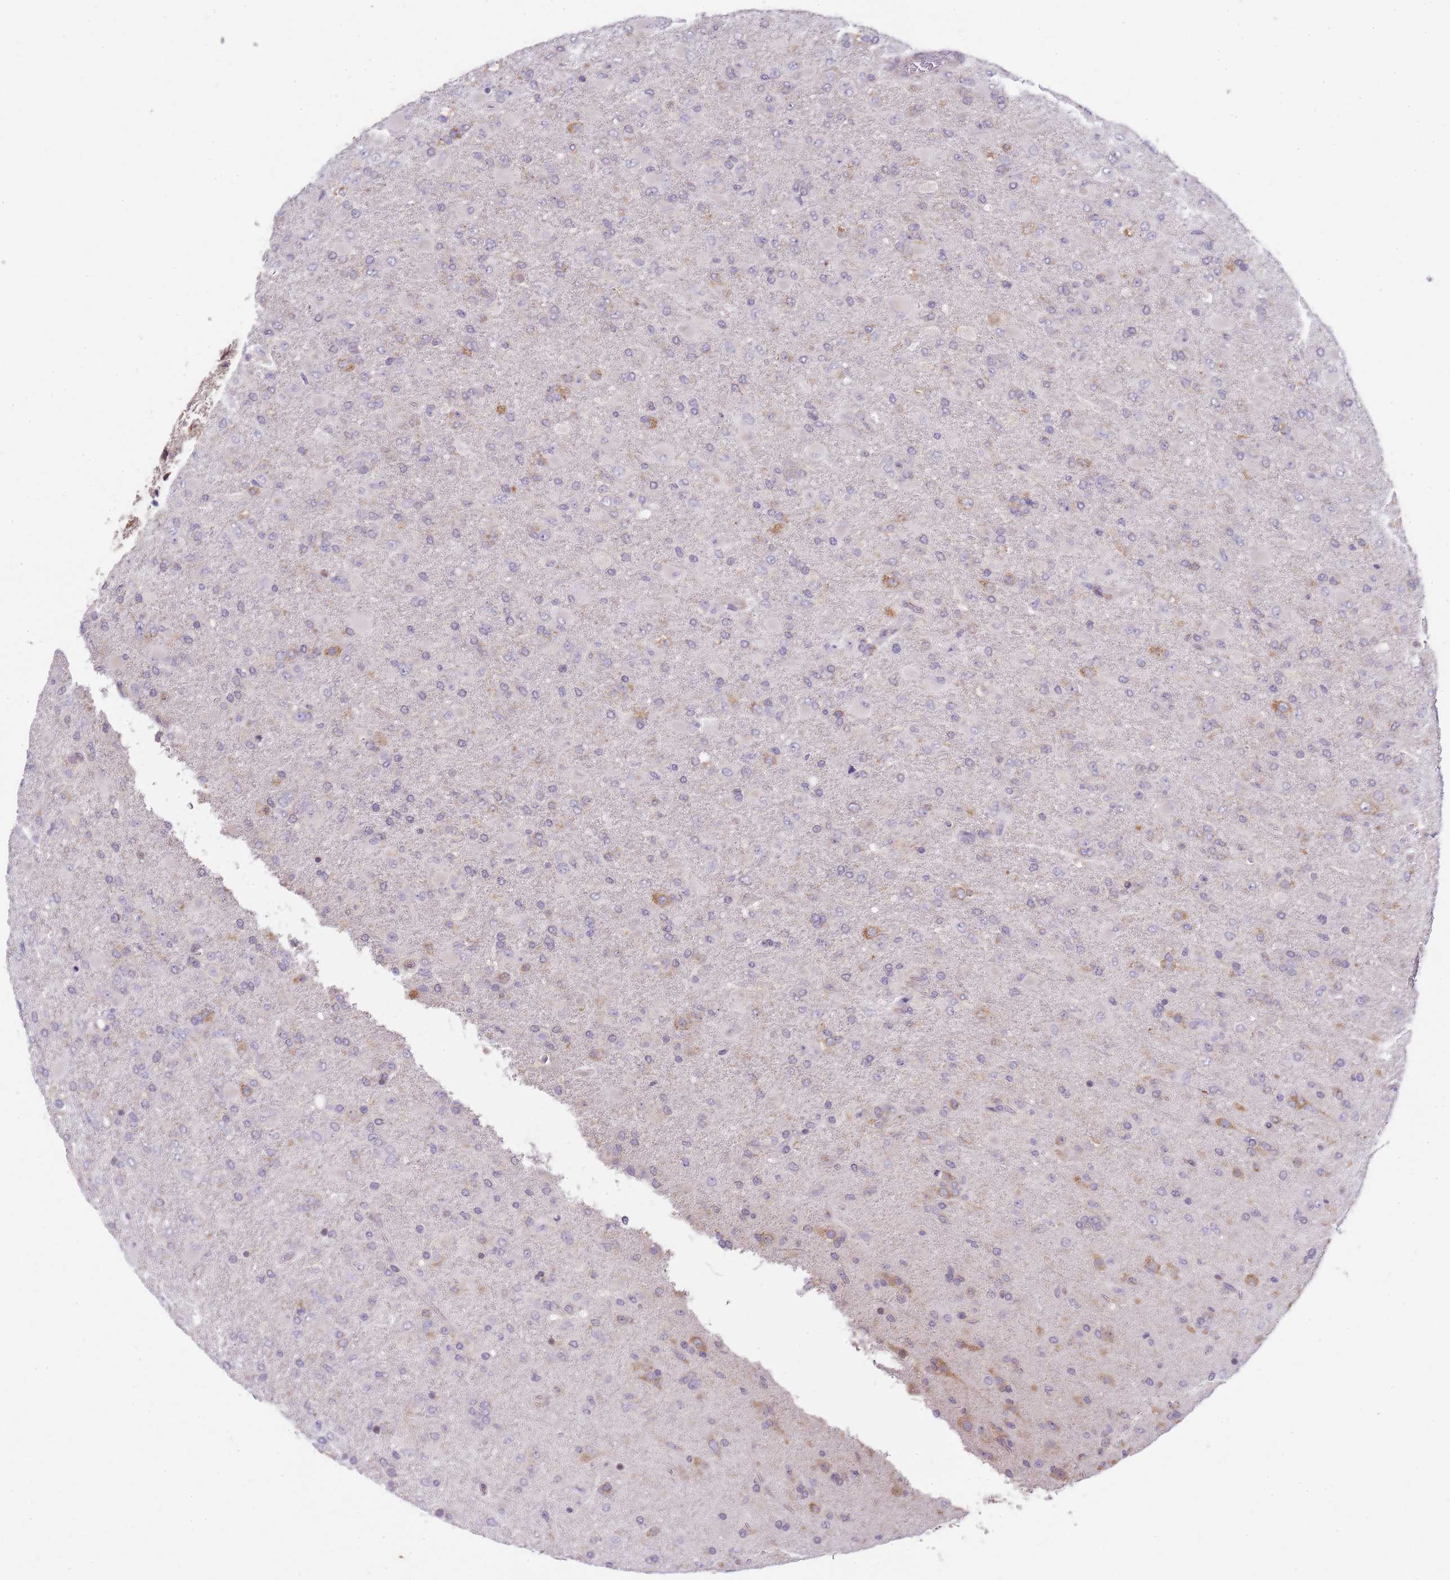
{"staining": {"intensity": "weak", "quantity": "<25%", "location": "cytoplasmic/membranous"}, "tissue": "glioma", "cell_type": "Tumor cells", "image_type": "cancer", "snomed": [{"axis": "morphology", "description": "Glioma, malignant, Low grade"}, {"axis": "topography", "description": "Brain"}], "caption": "An IHC histopathology image of glioma is shown. There is no staining in tumor cells of glioma.", "gene": "TBC1D9", "patient": {"sex": "male", "age": 65}}